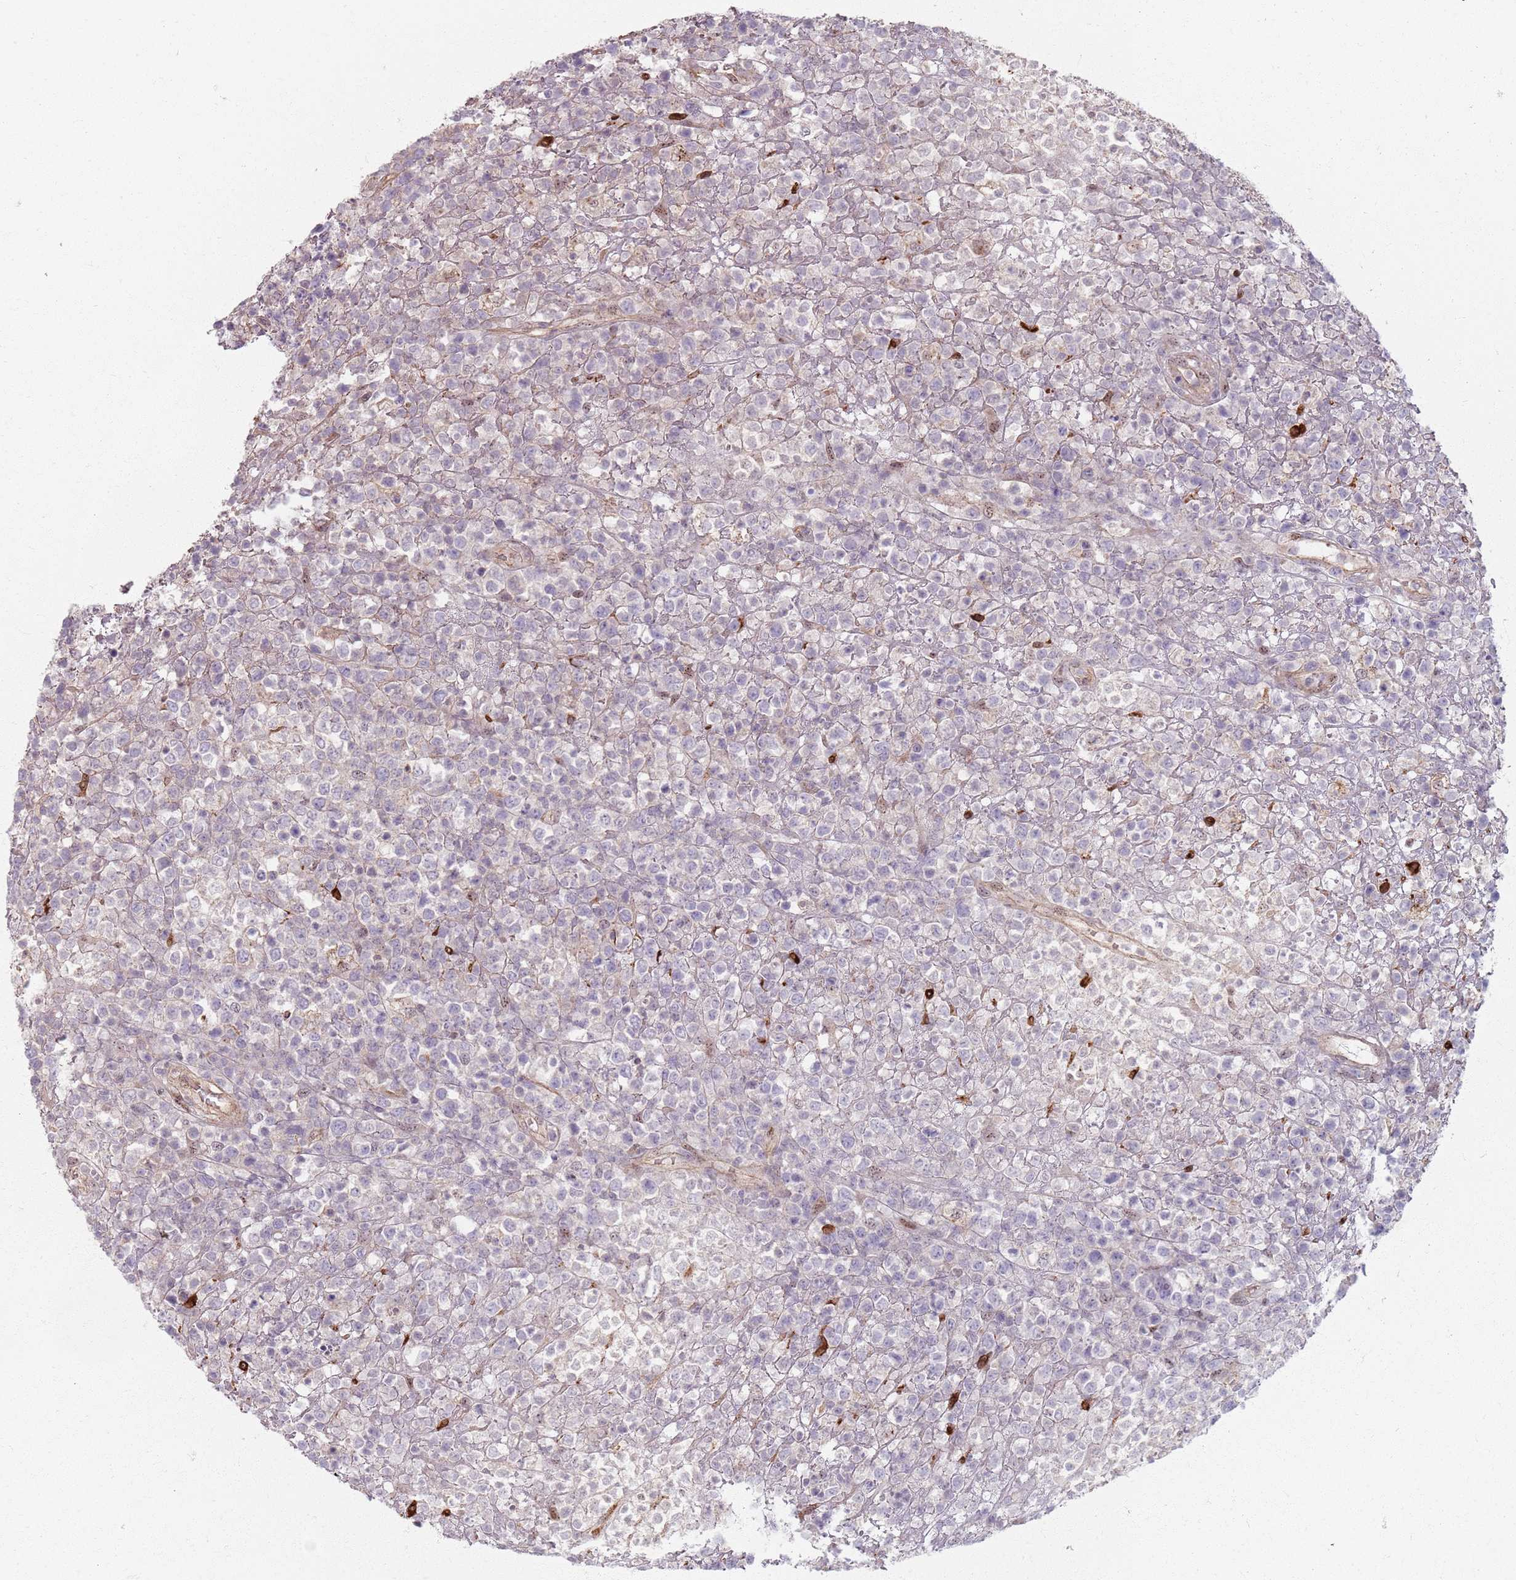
{"staining": {"intensity": "negative", "quantity": "none", "location": "none"}, "tissue": "lymphoma", "cell_type": "Tumor cells", "image_type": "cancer", "snomed": [{"axis": "morphology", "description": "Malignant lymphoma, non-Hodgkin's type, High grade"}, {"axis": "topography", "description": "Colon"}], "caption": "An immunohistochemistry (IHC) histopathology image of lymphoma is shown. There is no staining in tumor cells of lymphoma.", "gene": "KCNA5", "patient": {"sex": "female", "age": 53}}